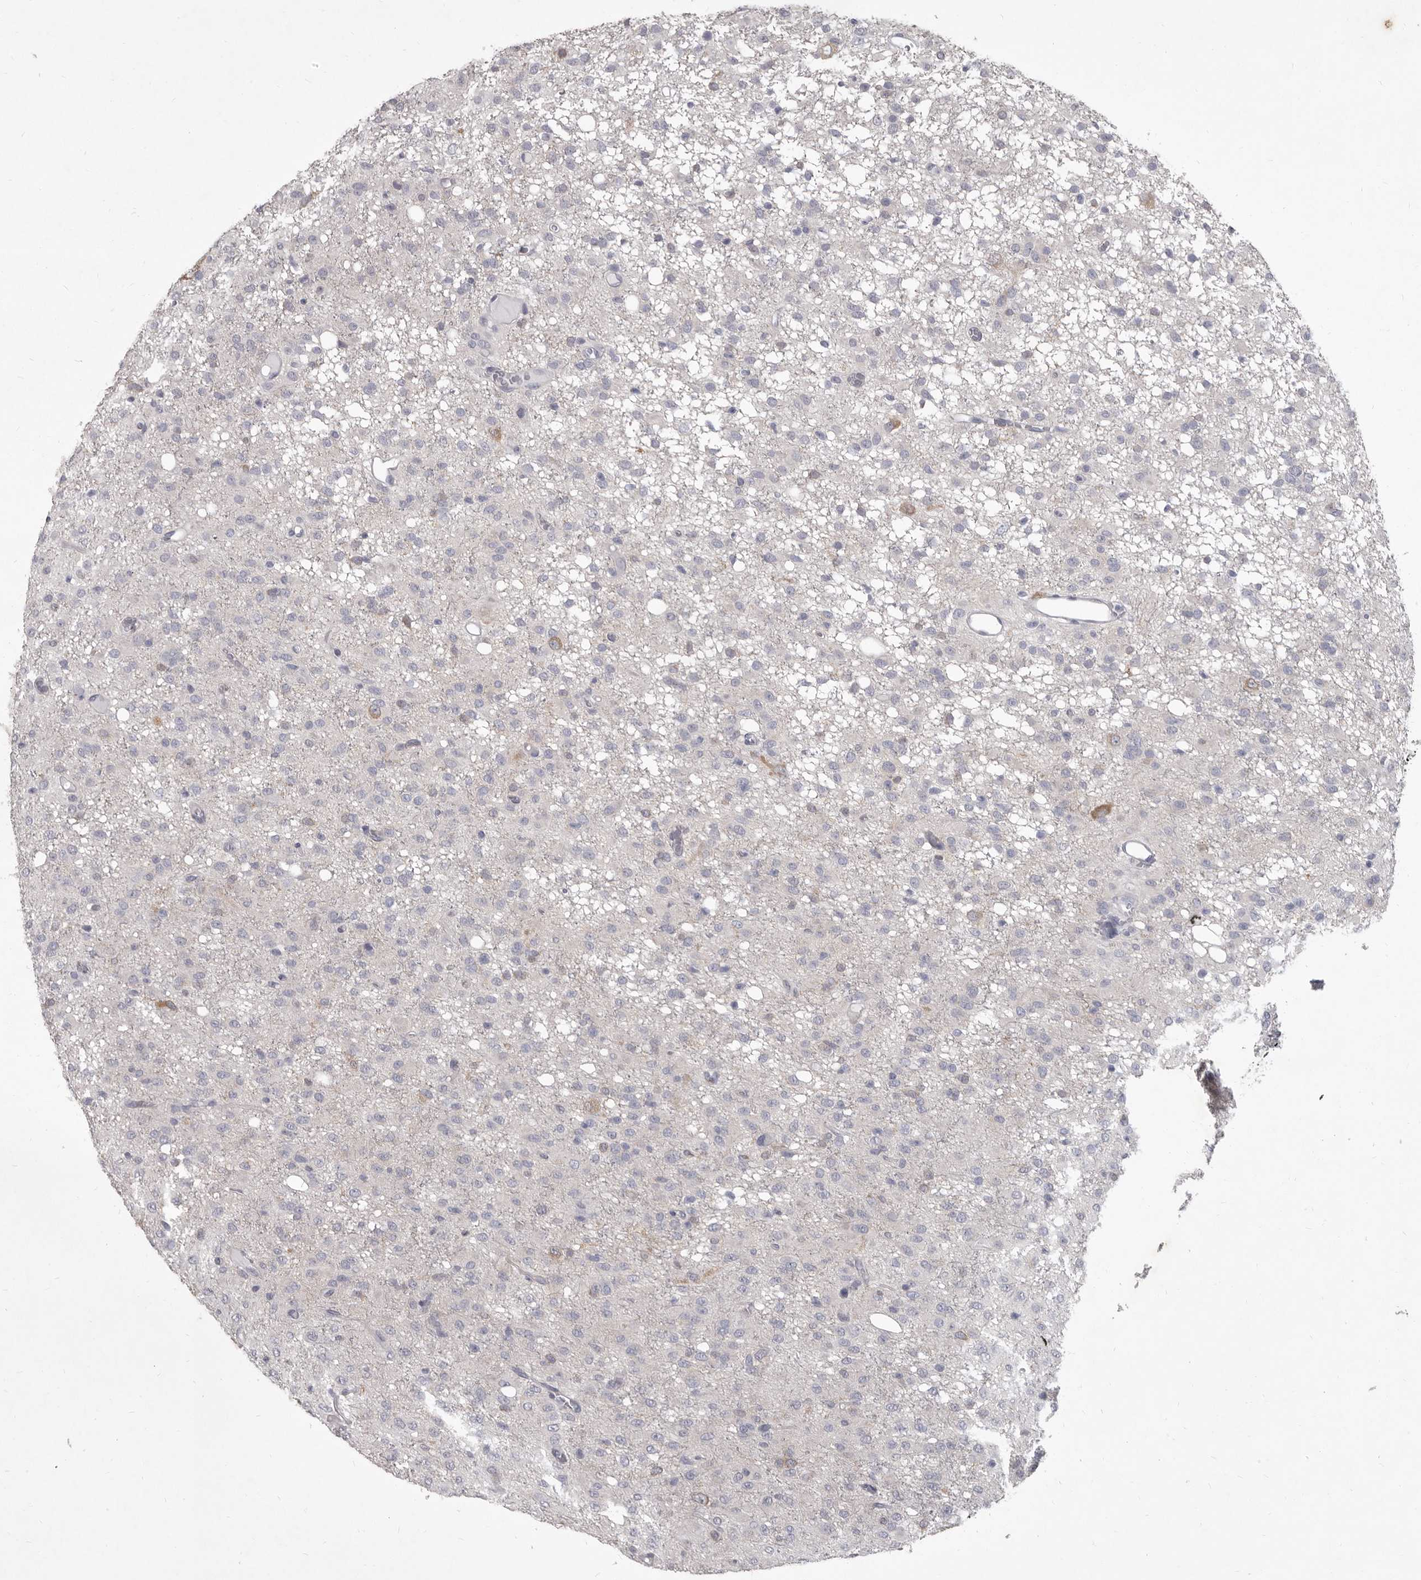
{"staining": {"intensity": "negative", "quantity": "none", "location": "none"}, "tissue": "glioma", "cell_type": "Tumor cells", "image_type": "cancer", "snomed": [{"axis": "morphology", "description": "Glioma, malignant, High grade"}, {"axis": "topography", "description": "Brain"}], "caption": "High power microscopy histopathology image of an immunohistochemistry (IHC) photomicrograph of glioma, revealing no significant staining in tumor cells. (DAB immunohistochemistry (IHC) visualized using brightfield microscopy, high magnification).", "gene": "GSK3B", "patient": {"sex": "female", "age": 59}}